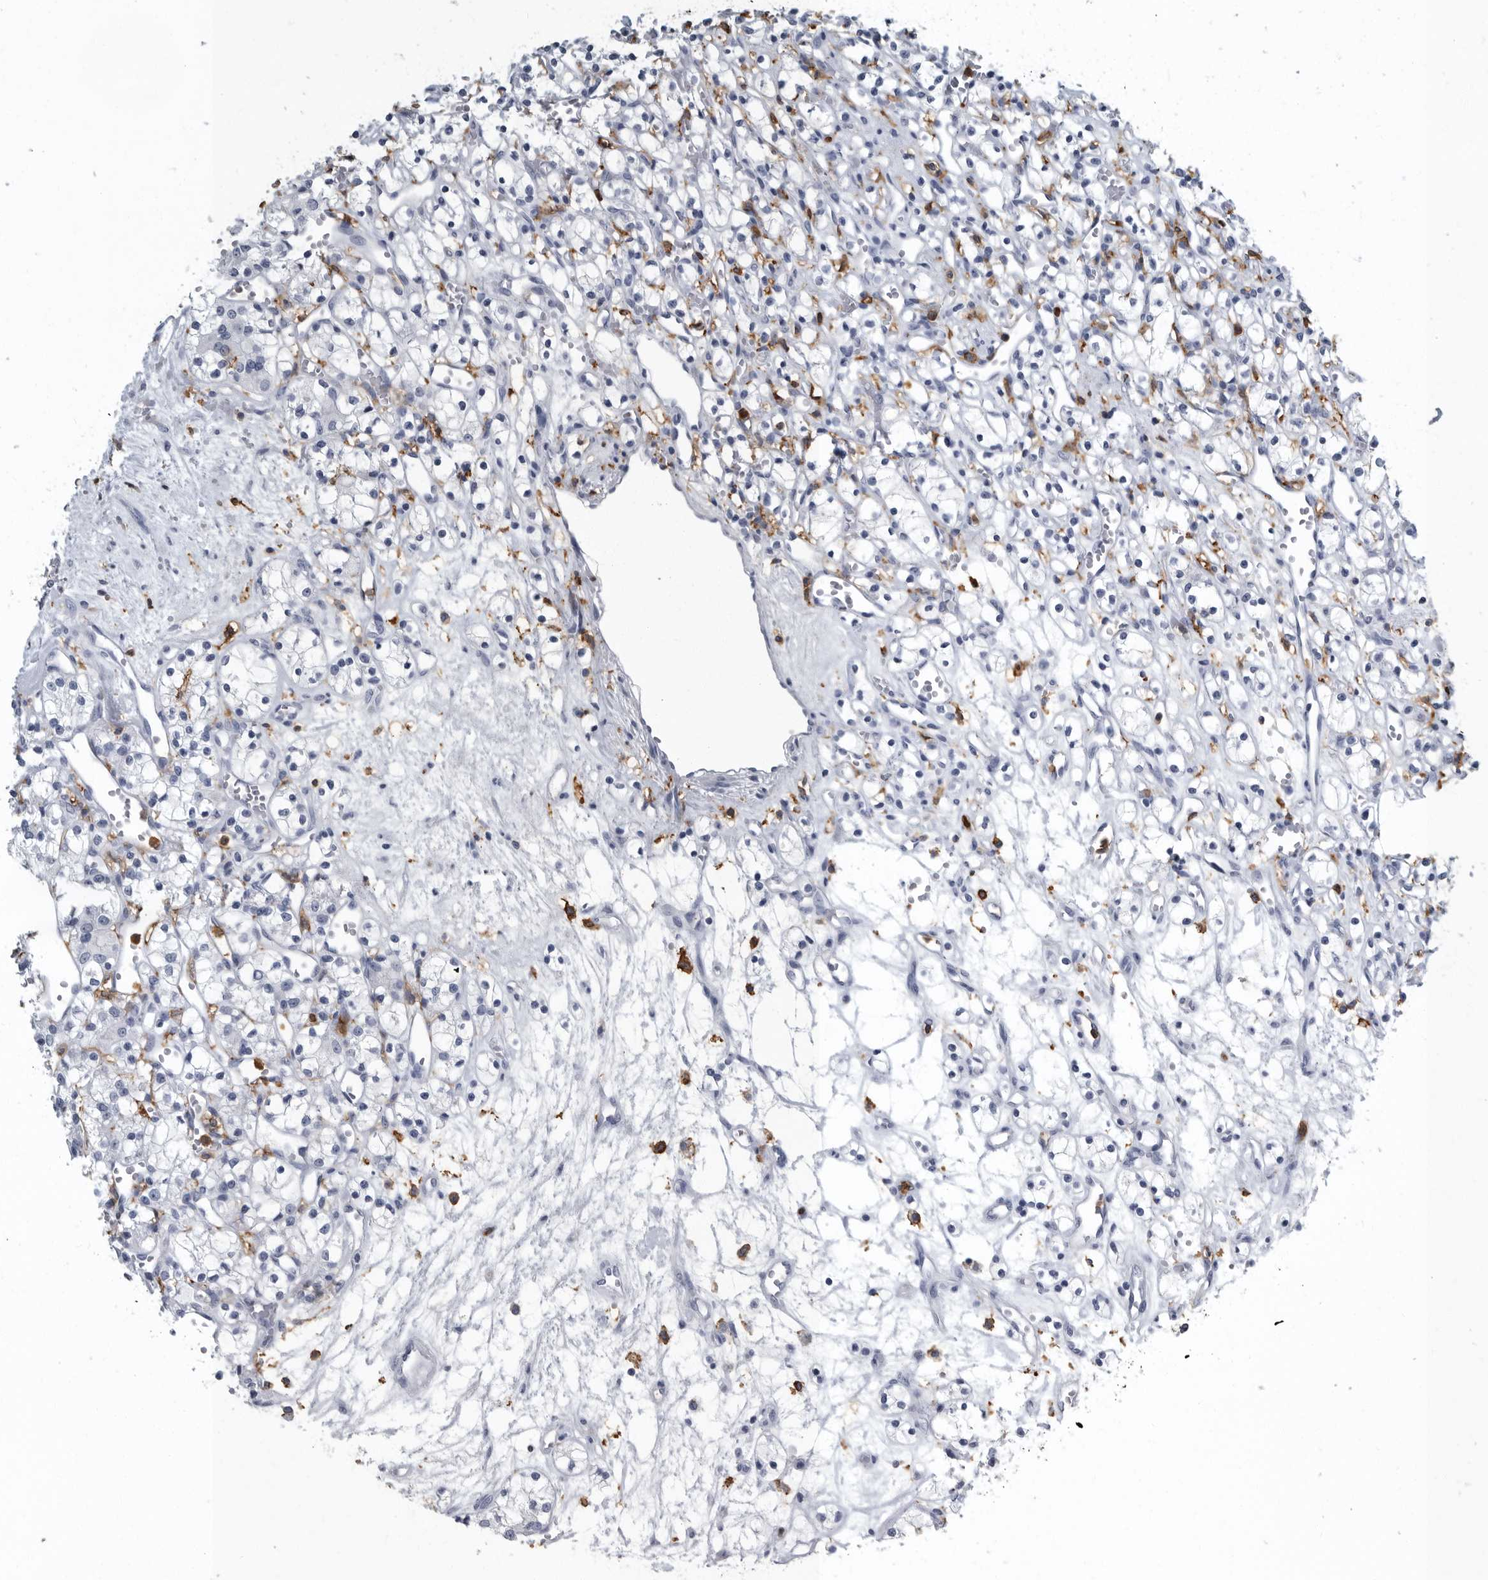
{"staining": {"intensity": "negative", "quantity": "none", "location": "none"}, "tissue": "renal cancer", "cell_type": "Tumor cells", "image_type": "cancer", "snomed": [{"axis": "morphology", "description": "Adenocarcinoma, NOS"}, {"axis": "topography", "description": "Kidney"}], "caption": "Tumor cells show no significant expression in renal cancer. (DAB (3,3'-diaminobenzidine) IHC, high magnification).", "gene": "FCER1G", "patient": {"sex": "female", "age": 59}}